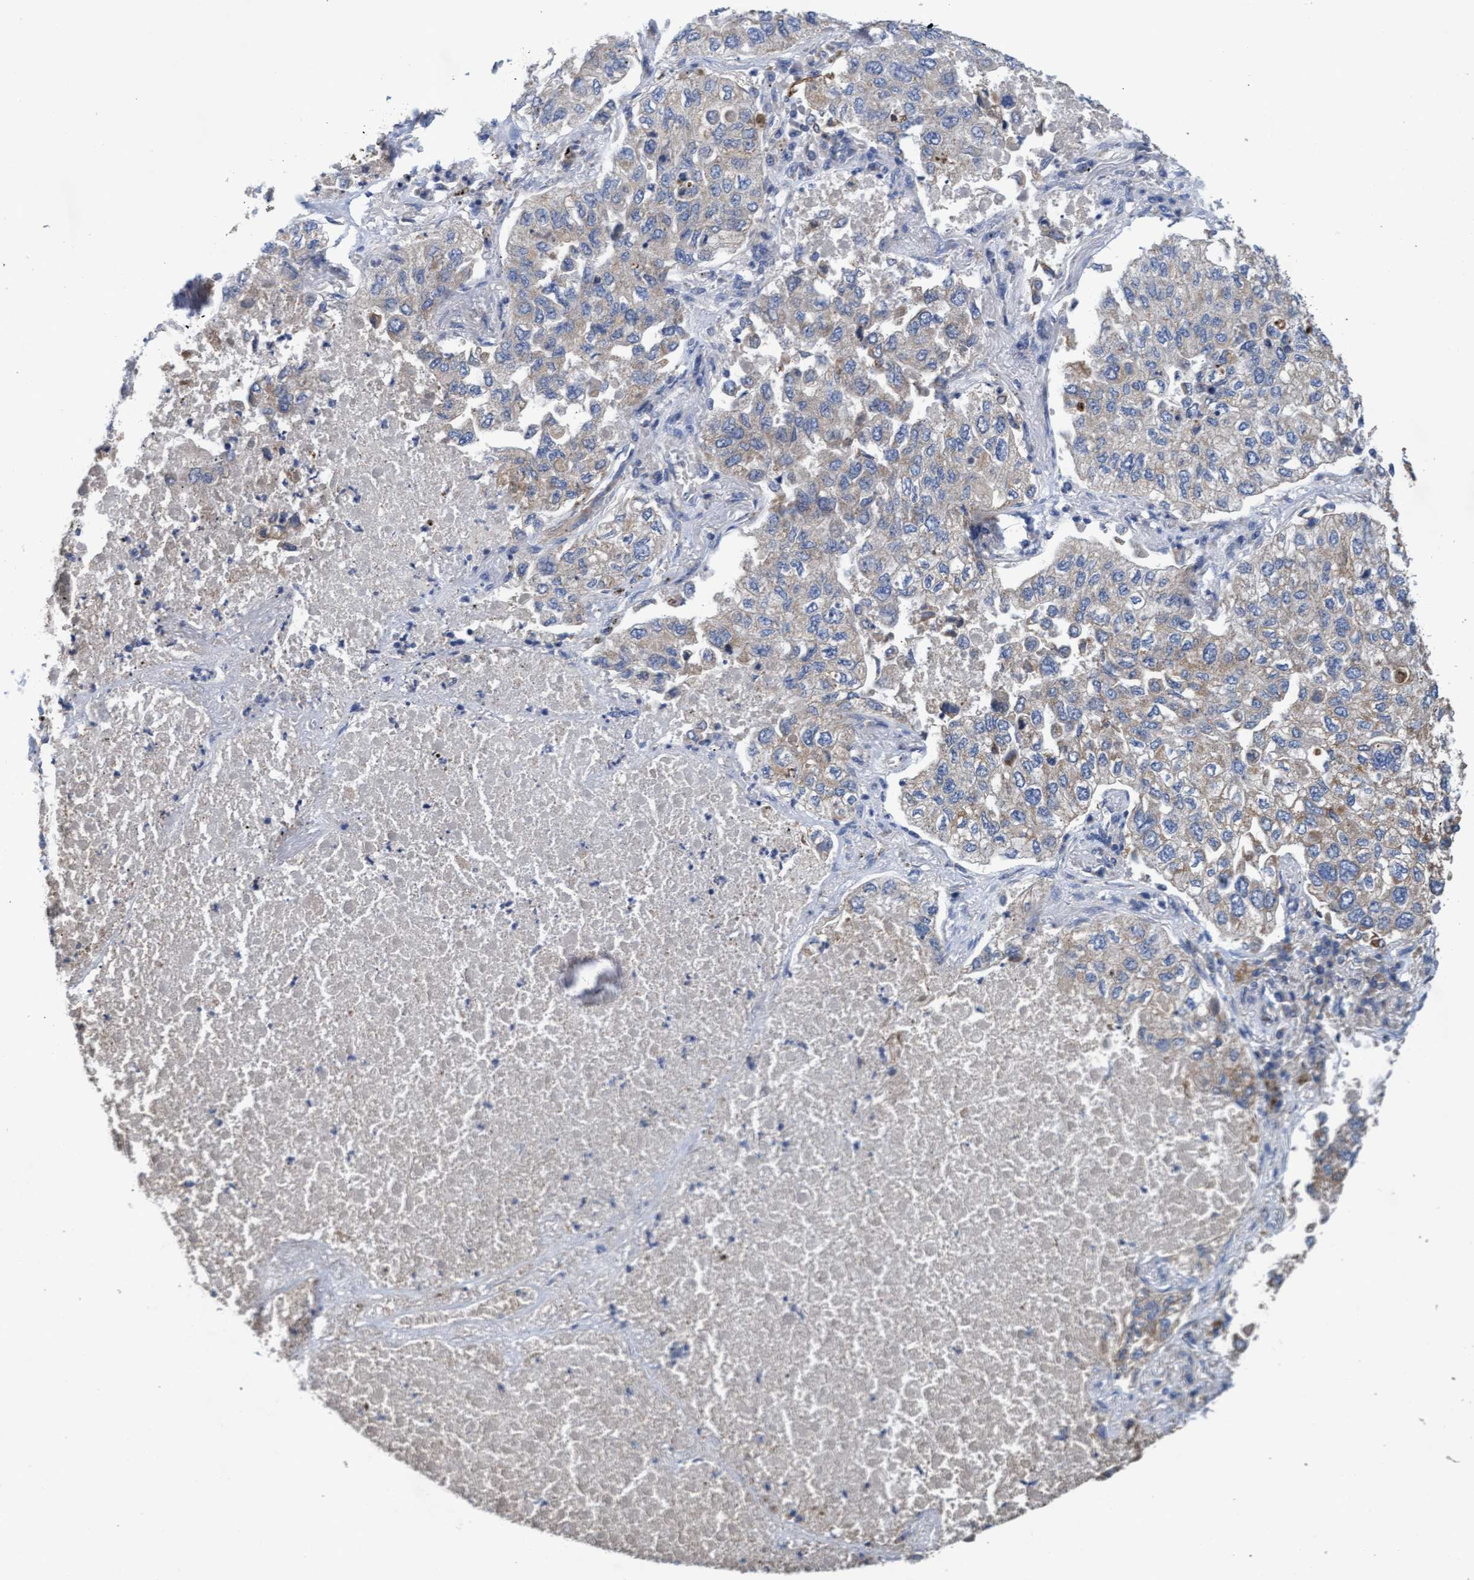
{"staining": {"intensity": "weak", "quantity": "<25%", "location": "cytoplasmic/membranous"}, "tissue": "lung cancer", "cell_type": "Tumor cells", "image_type": "cancer", "snomed": [{"axis": "morphology", "description": "Inflammation, NOS"}, {"axis": "morphology", "description": "Adenocarcinoma, NOS"}, {"axis": "topography", "description": "Lung"}], "caption": "This is an immunohistochemistry histopathology image of human lung cancer (adenocarcinoma). There is no positivity in tumor cells.", "gene": "MRPL38", "patient": {"sex": "male", "age": 63}}